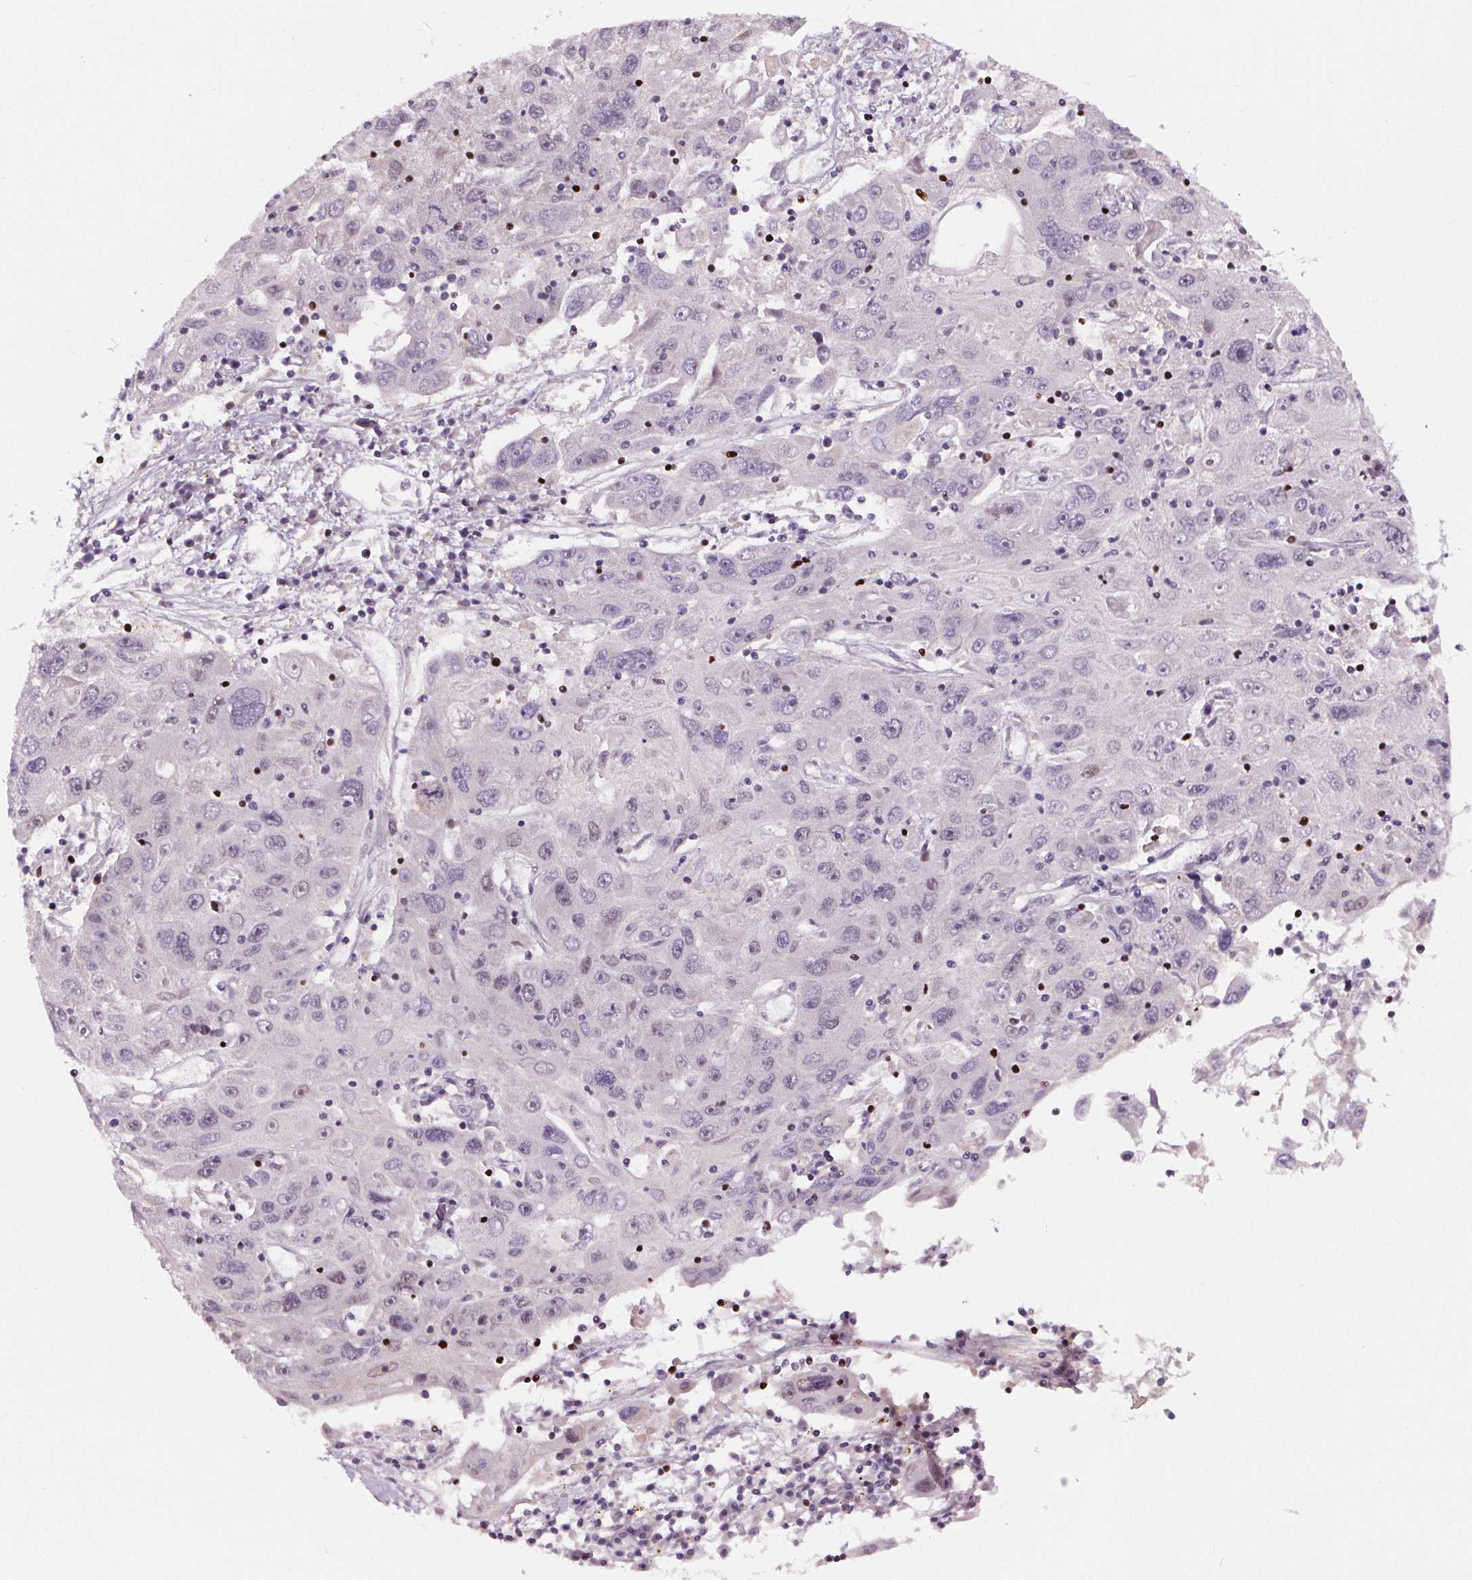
{"staining": {"intensity": "negative", "quantity": "none", "location": "none"}, "tissue": "stomach cancer", "cell_type": "Tumor cells", "image_type": "cancer", "snomed": [{"axis": "morphology", "description": "Adenocarcinoma, NOS"}, {"axis": "topography", "description": "Stomach"}], "caption": "Immunohistochemistry (IHC) histopathology image of human stomach cancer (adenocarcinoma) stained for a protein (brown), which demonstrates no staining in tumor cells.", "gene": "SUCLA2", "patient": {"sex": "male", "age": 56}}